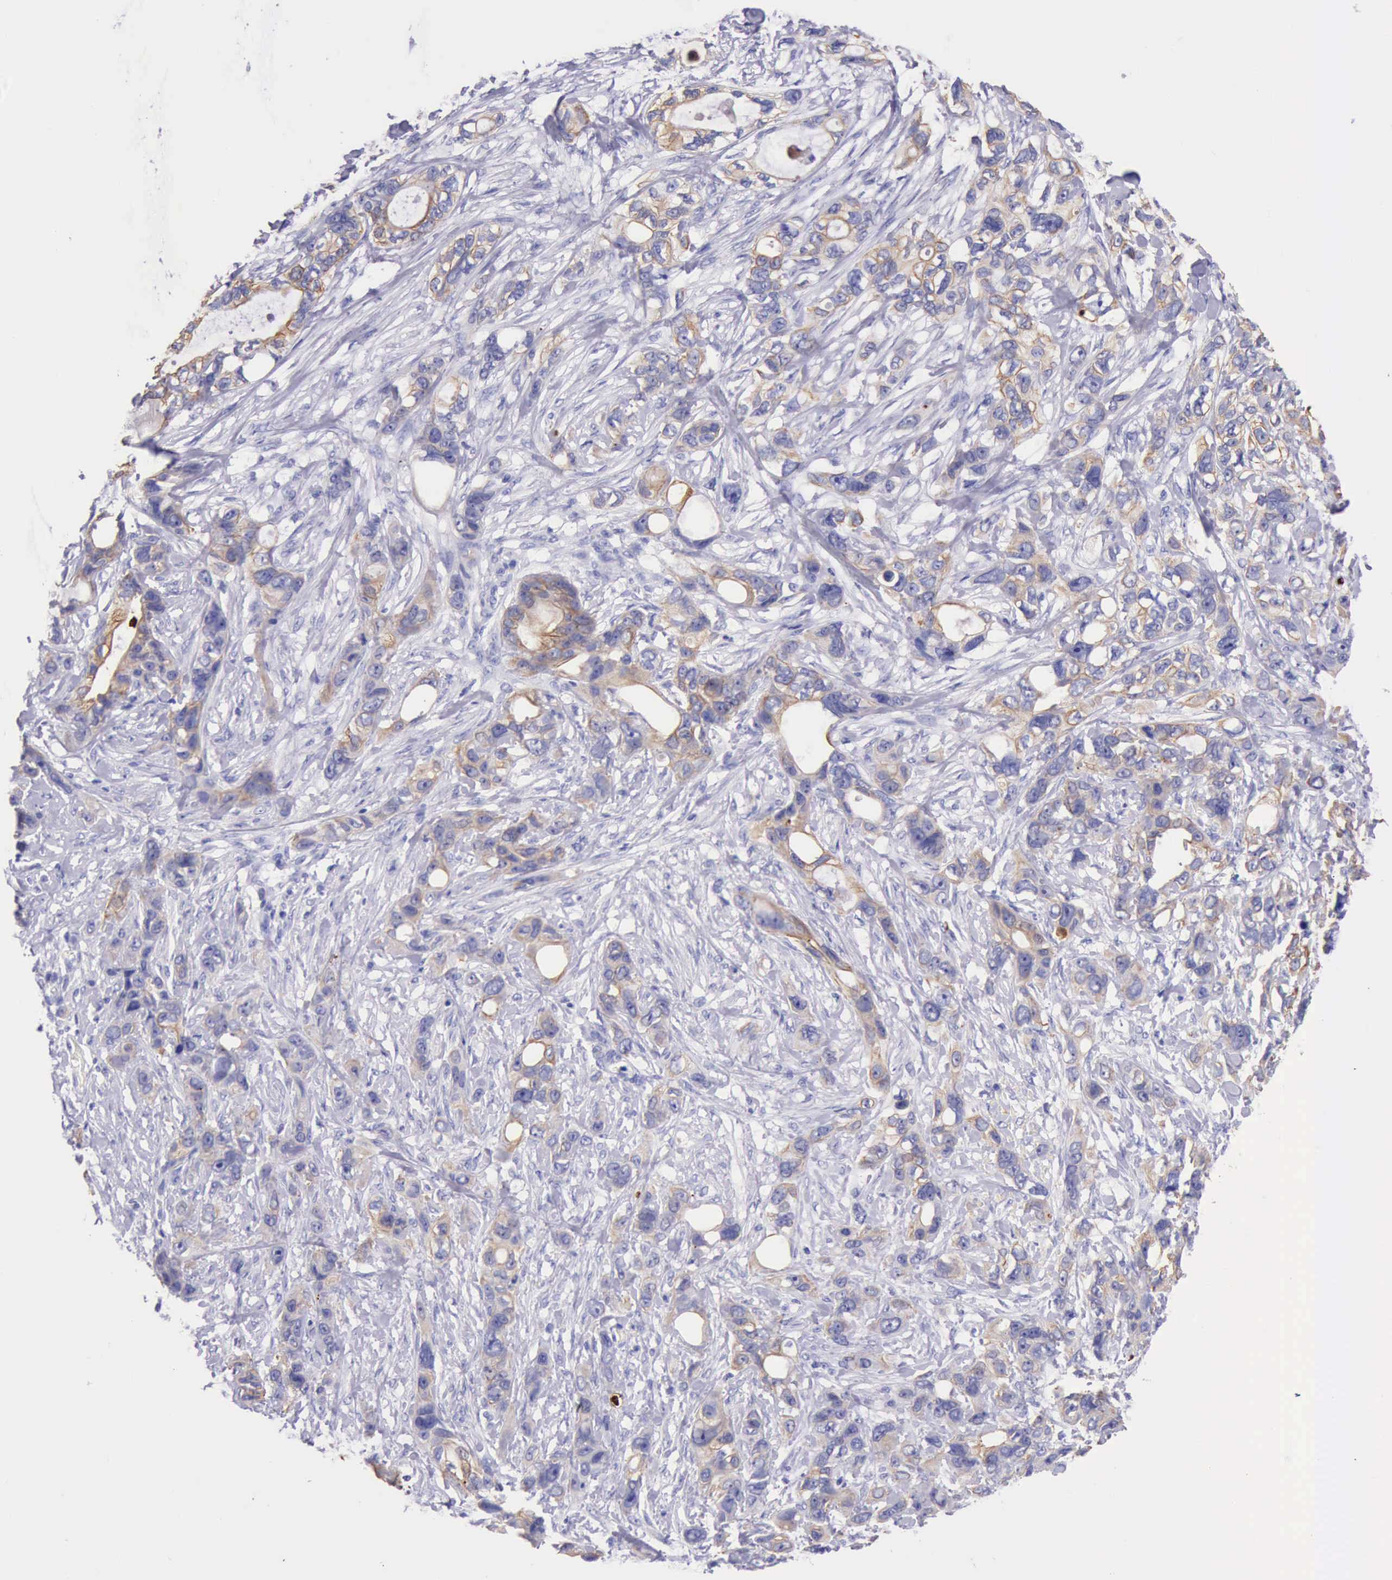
{"staining": {"intensity": "weak", "quantity": "25%-75%", "location": "cytoplasmic/membranous"}, "tissue": "stomach cancer", "cell_type": "Tumor cells", "image_type": "cancer", "snomed": [{"axis": "morphology", "description": "Adenocarcinoma, NOS"}, {"axis": "topography", "description": "Stomach, upper"}], "caption": "Tumor cells display weak cytoplasmic/membranous positivity in approximately 25%-75% of cells in adenocarcinoma (stomach). (Brightfield microscopy of DAB IHC at high magnification).", "gene": "KRT8", "patient": {"sex": "male", "age": 47}}